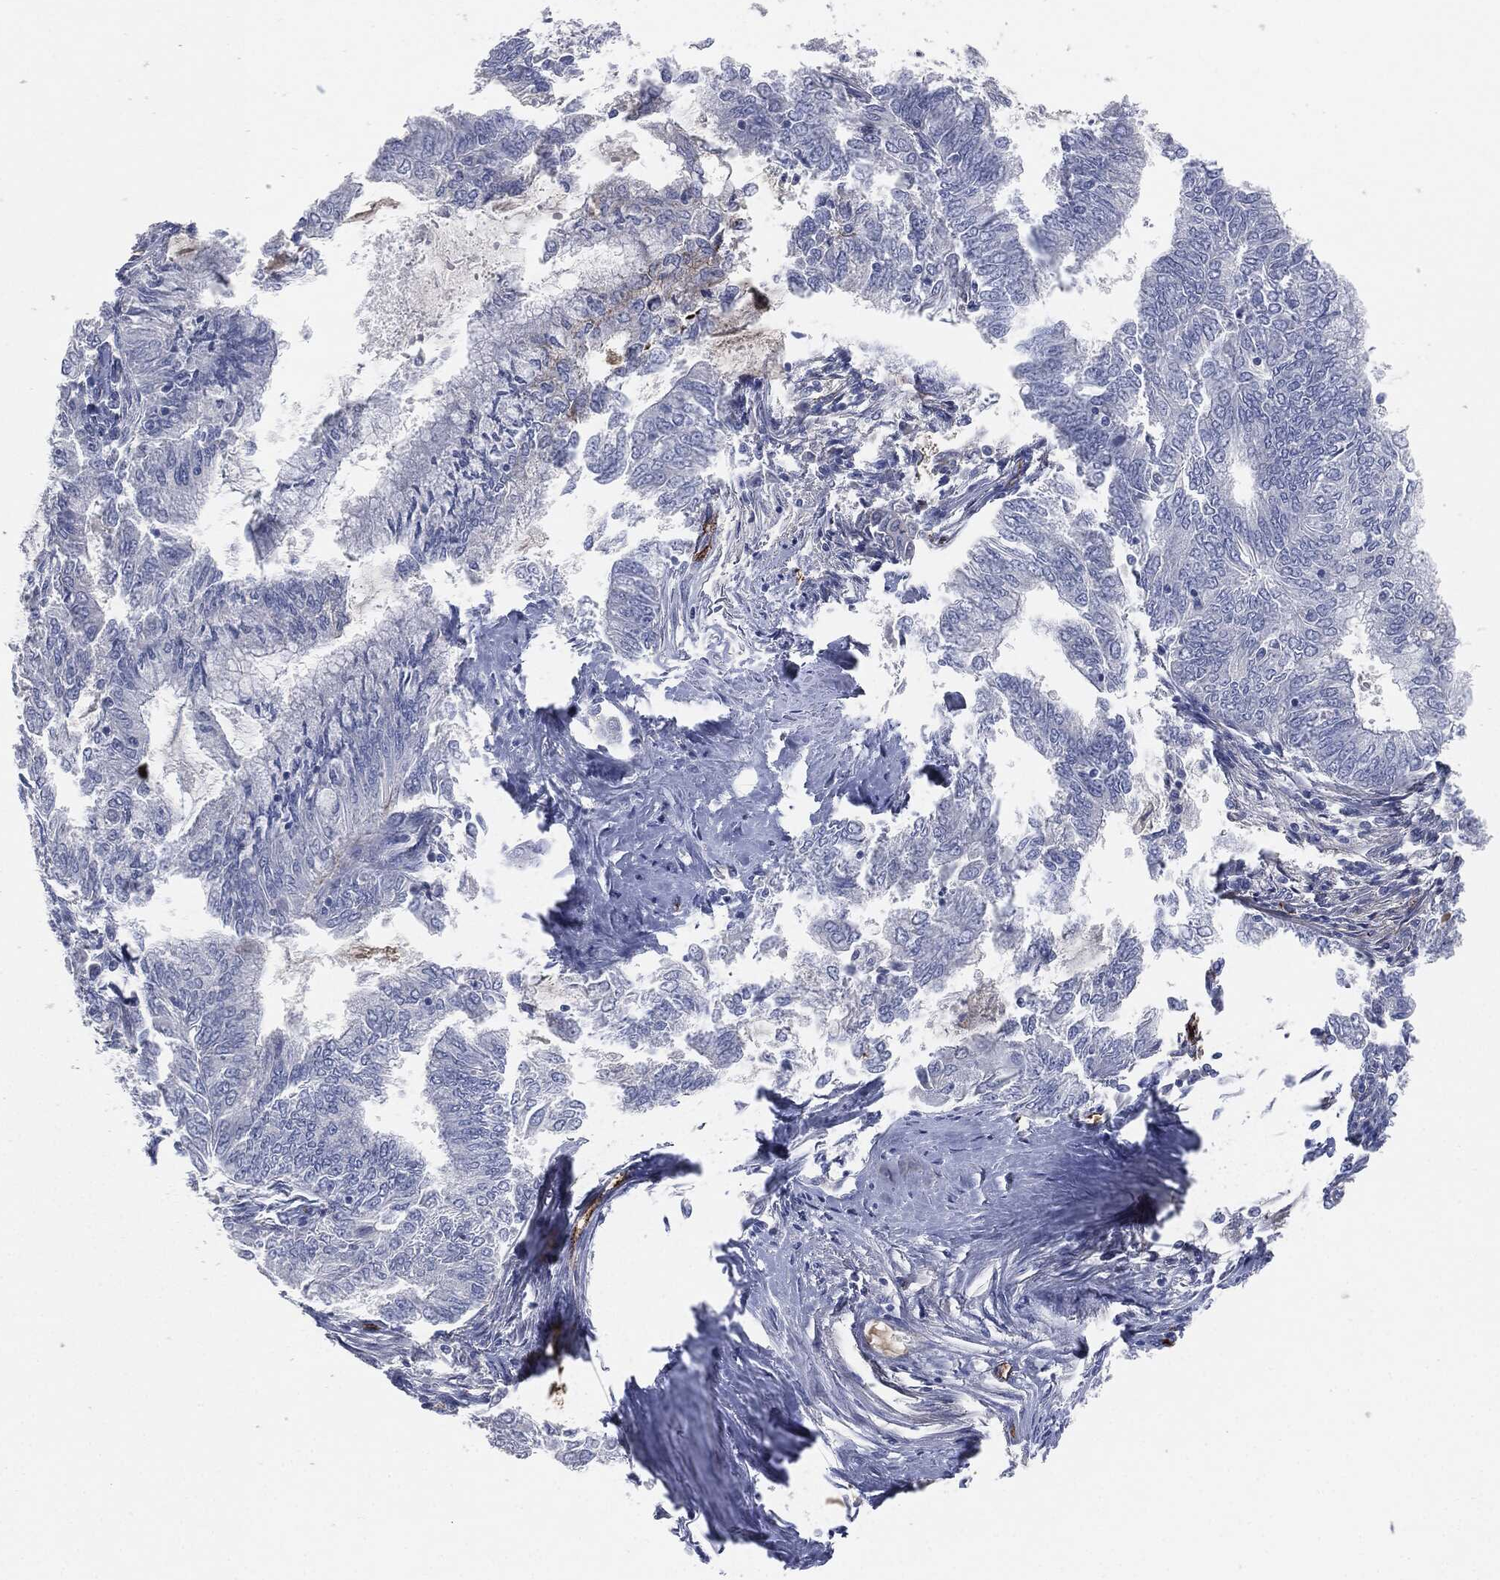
{"staining": {"intensity": "negative", "quantity": "none", "location": "none"}, "tissue": "endometrial cancer", "cell_type": "Tumor cells", "image_type": "cancer", "snomed": [{"axis": "morphology", "description": "Adenocarcinoma, NOS"}, {"axis": "topography", "description": "Endometrium"}], "caption": "This is an immunohistochemistry photomicrograph of endometrial cancer (adenocarcinoma). There is no staining in tumor cells.", "gene": "APOB", "patient": {"sex": "female", "age": 62}}